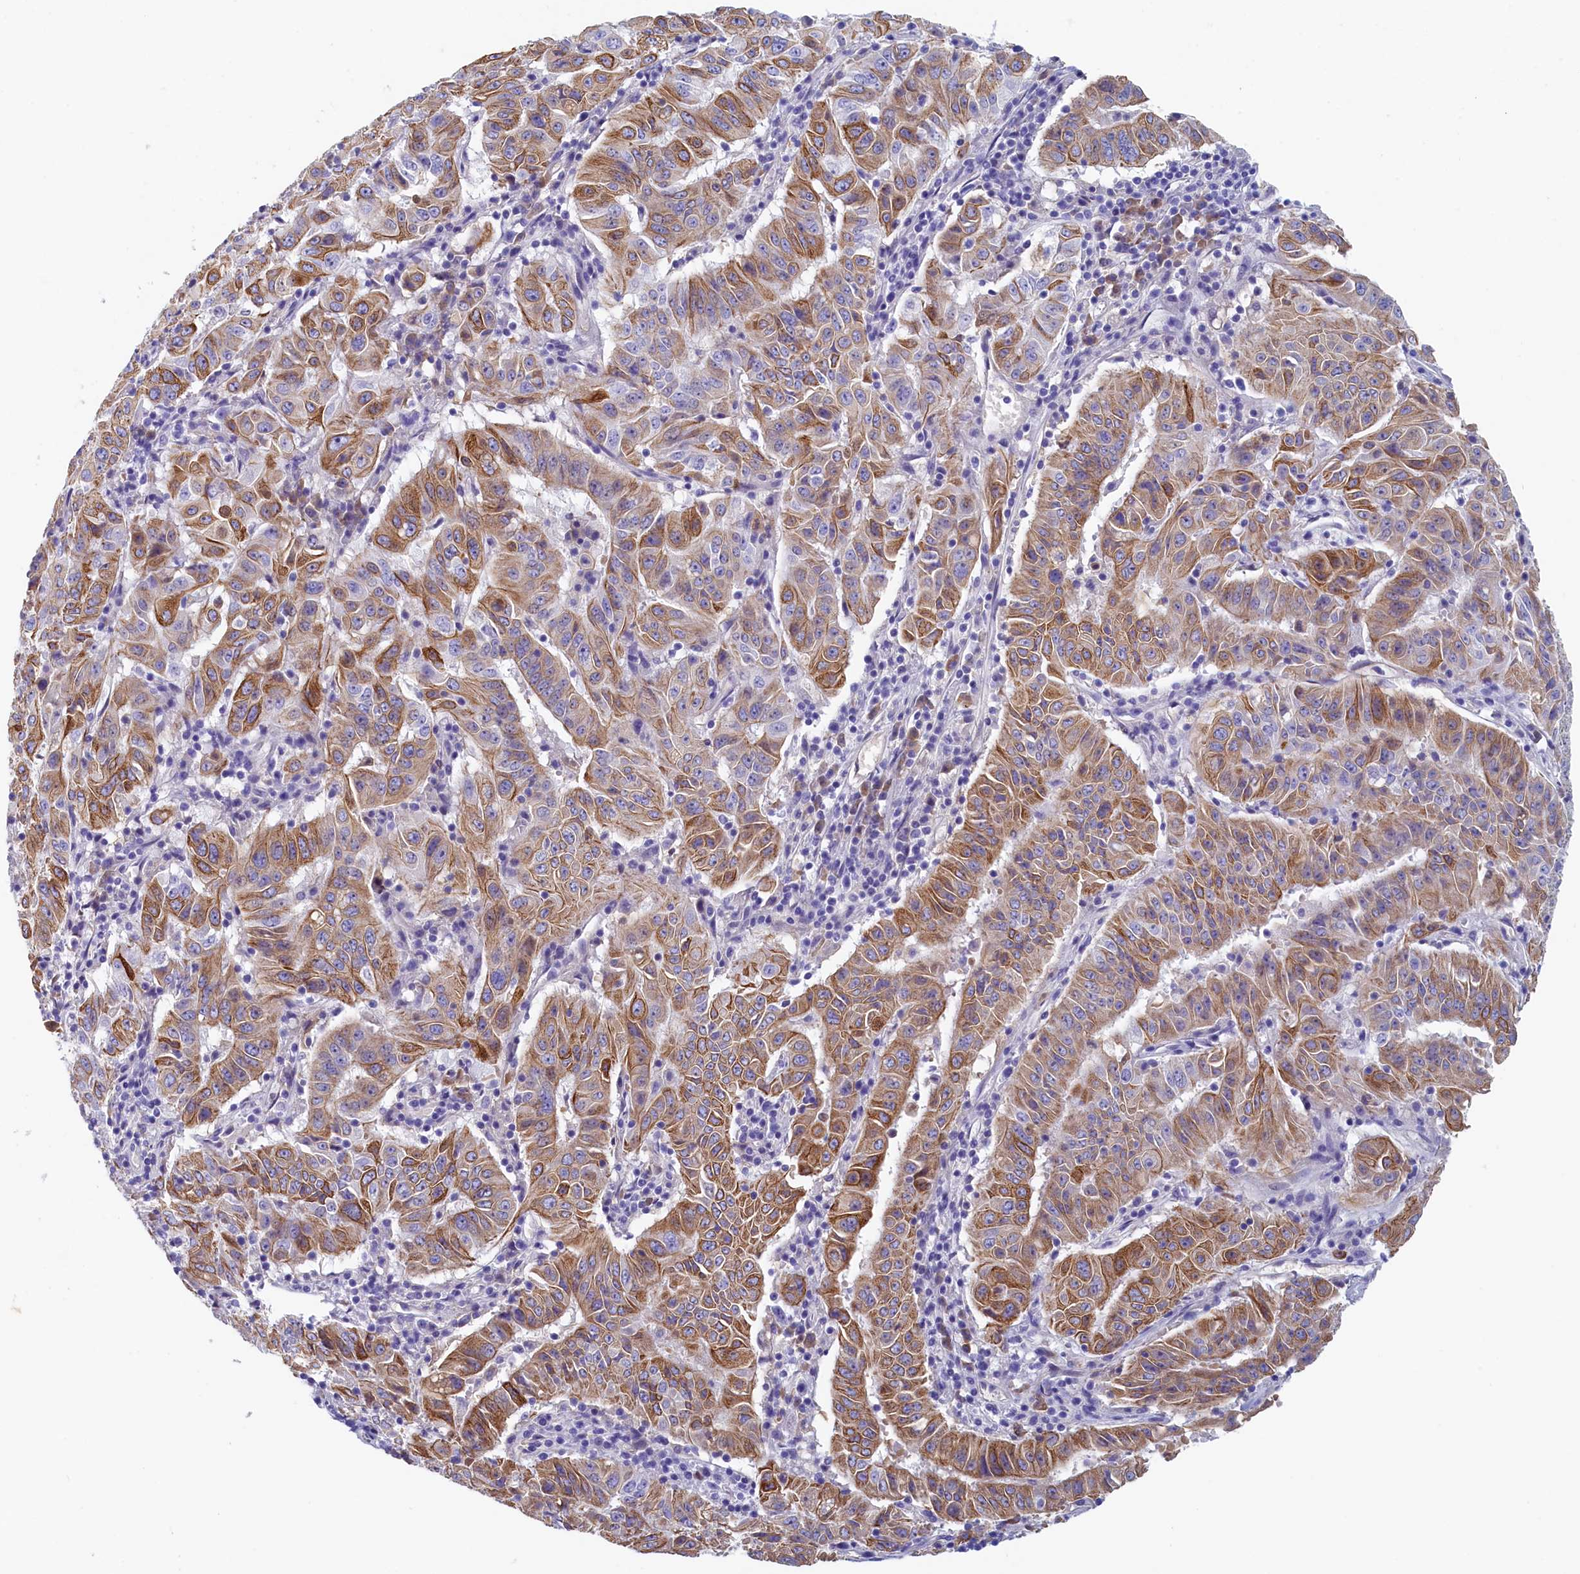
{"staining": {"intensity": "moderate", "quantity": ">75%", "location": "cytoplasmic/membranous"}, "tissue": "pancreatic cancer", "cell_type": "Tumor cells", "image_type": "cancer", "snomed": [{"axis": "morphology", "description": "Adenocarcinoma, NOS"}, {"axis": "topography", "description": "Pancreas"}], "caption": "High-magnification brightfield microscopy of adenocarcinoma (pancreatic) stained with DAB (3,3'-diaminobenzidine) (brown) and counterstained with hematoxylin (blue). tumor cells exhibit moderate cytoplasmic/membranous expression is appreciated in about>75% of cells.", "gene": "GUCA1C", "patient": {"sex": "male", "age": 63}}